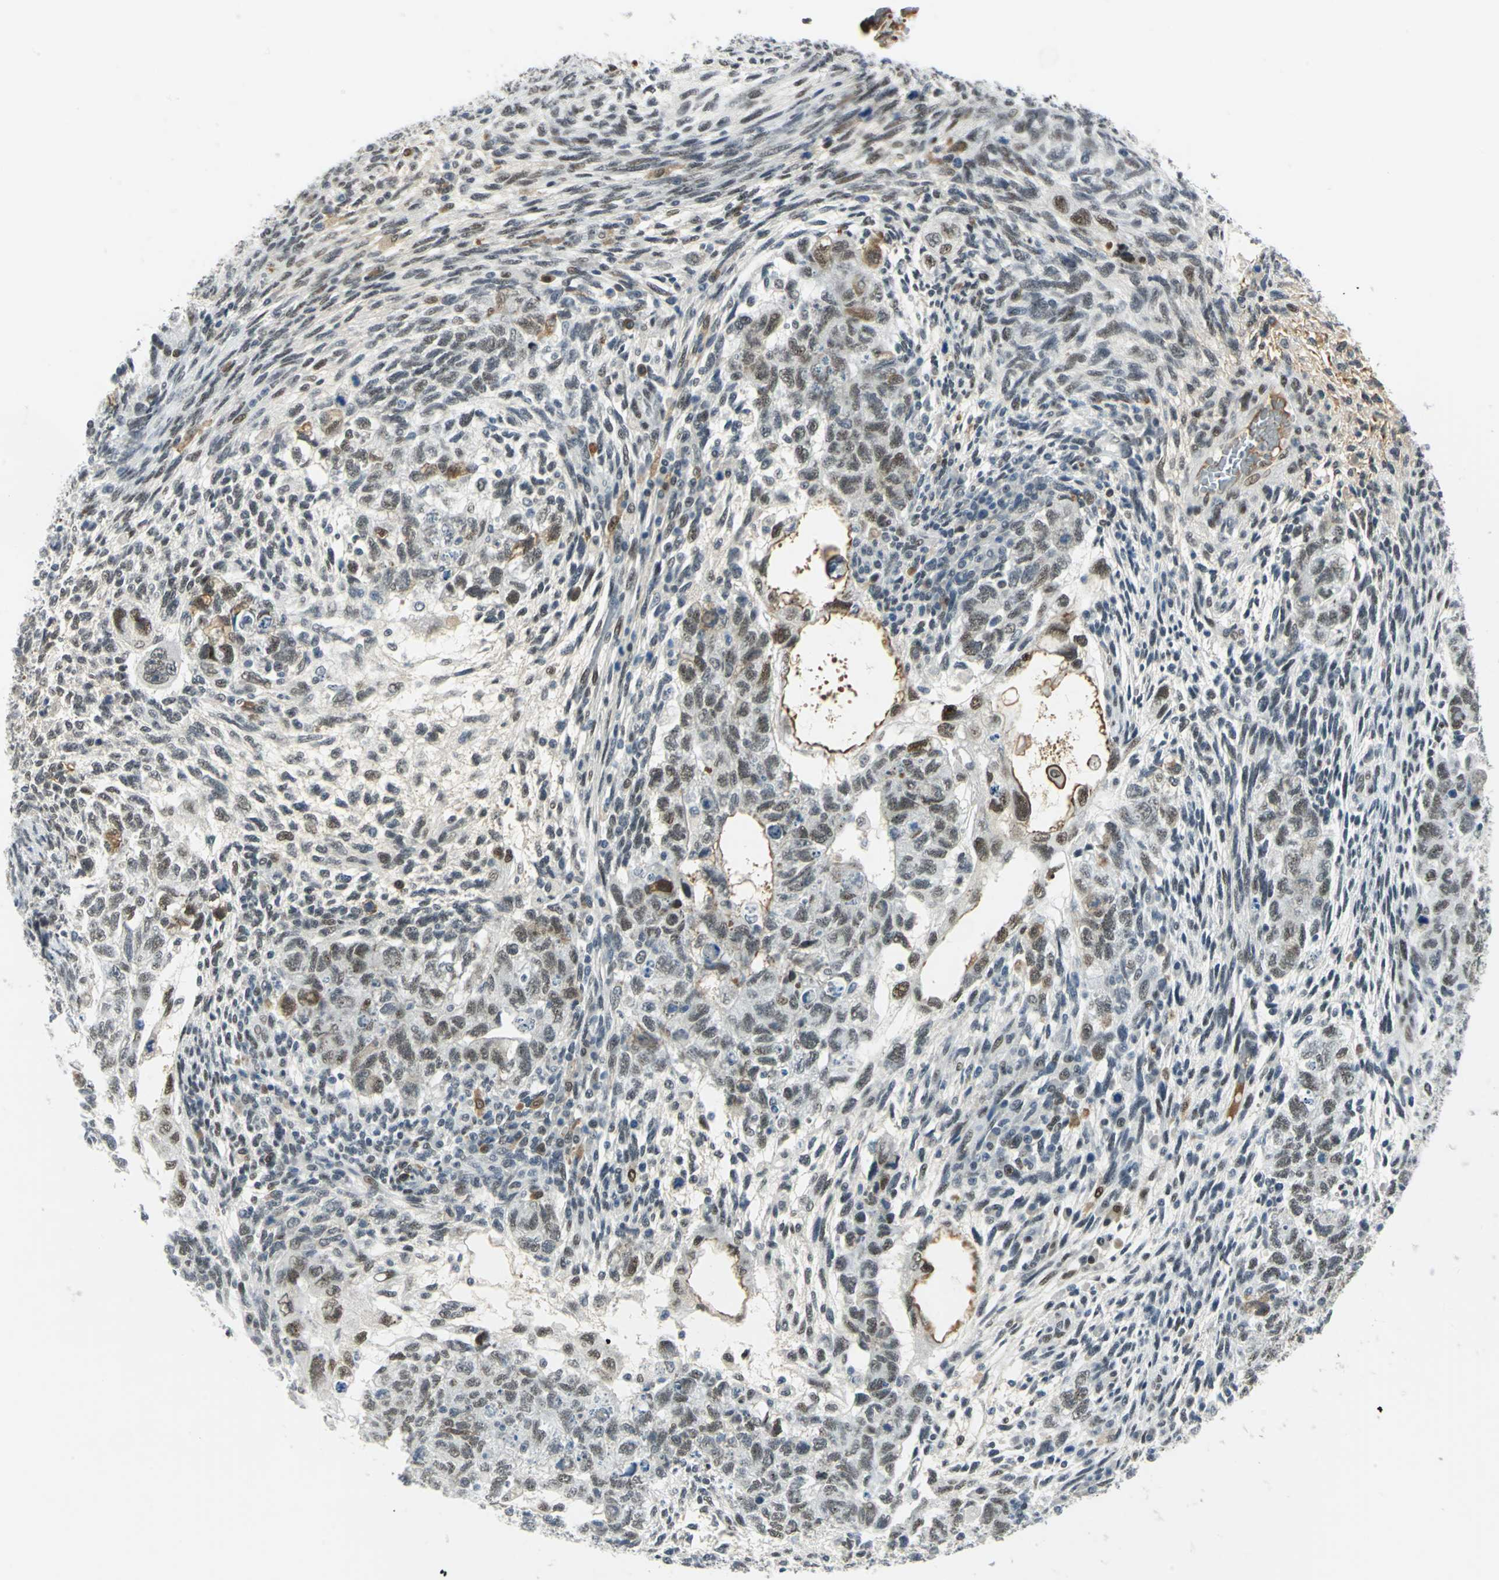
{"staining": {"intensity": "weak", "quantity": "<25%", "location": "cytoplasmic/membranous,nuclear"}, "tissue": "testis cancer", "cell_type": "Tumor cells", "image_type": "cancer", "snomed": [{"axis": "morphology", "description": "Normal tissue, NOS"}, {"axis": "morphology", "description": "Carcinoma, Embryonal, NOS"}, {"axis": "topography", "description": "Testis"}], "caption": "Testis cancer (embryonal carcinoma) was stained to show a protein in brown. There is no significant positivity in tumor cells.", "gene": "MTMR10", "patient": {"sex": "male", "age": 36}}